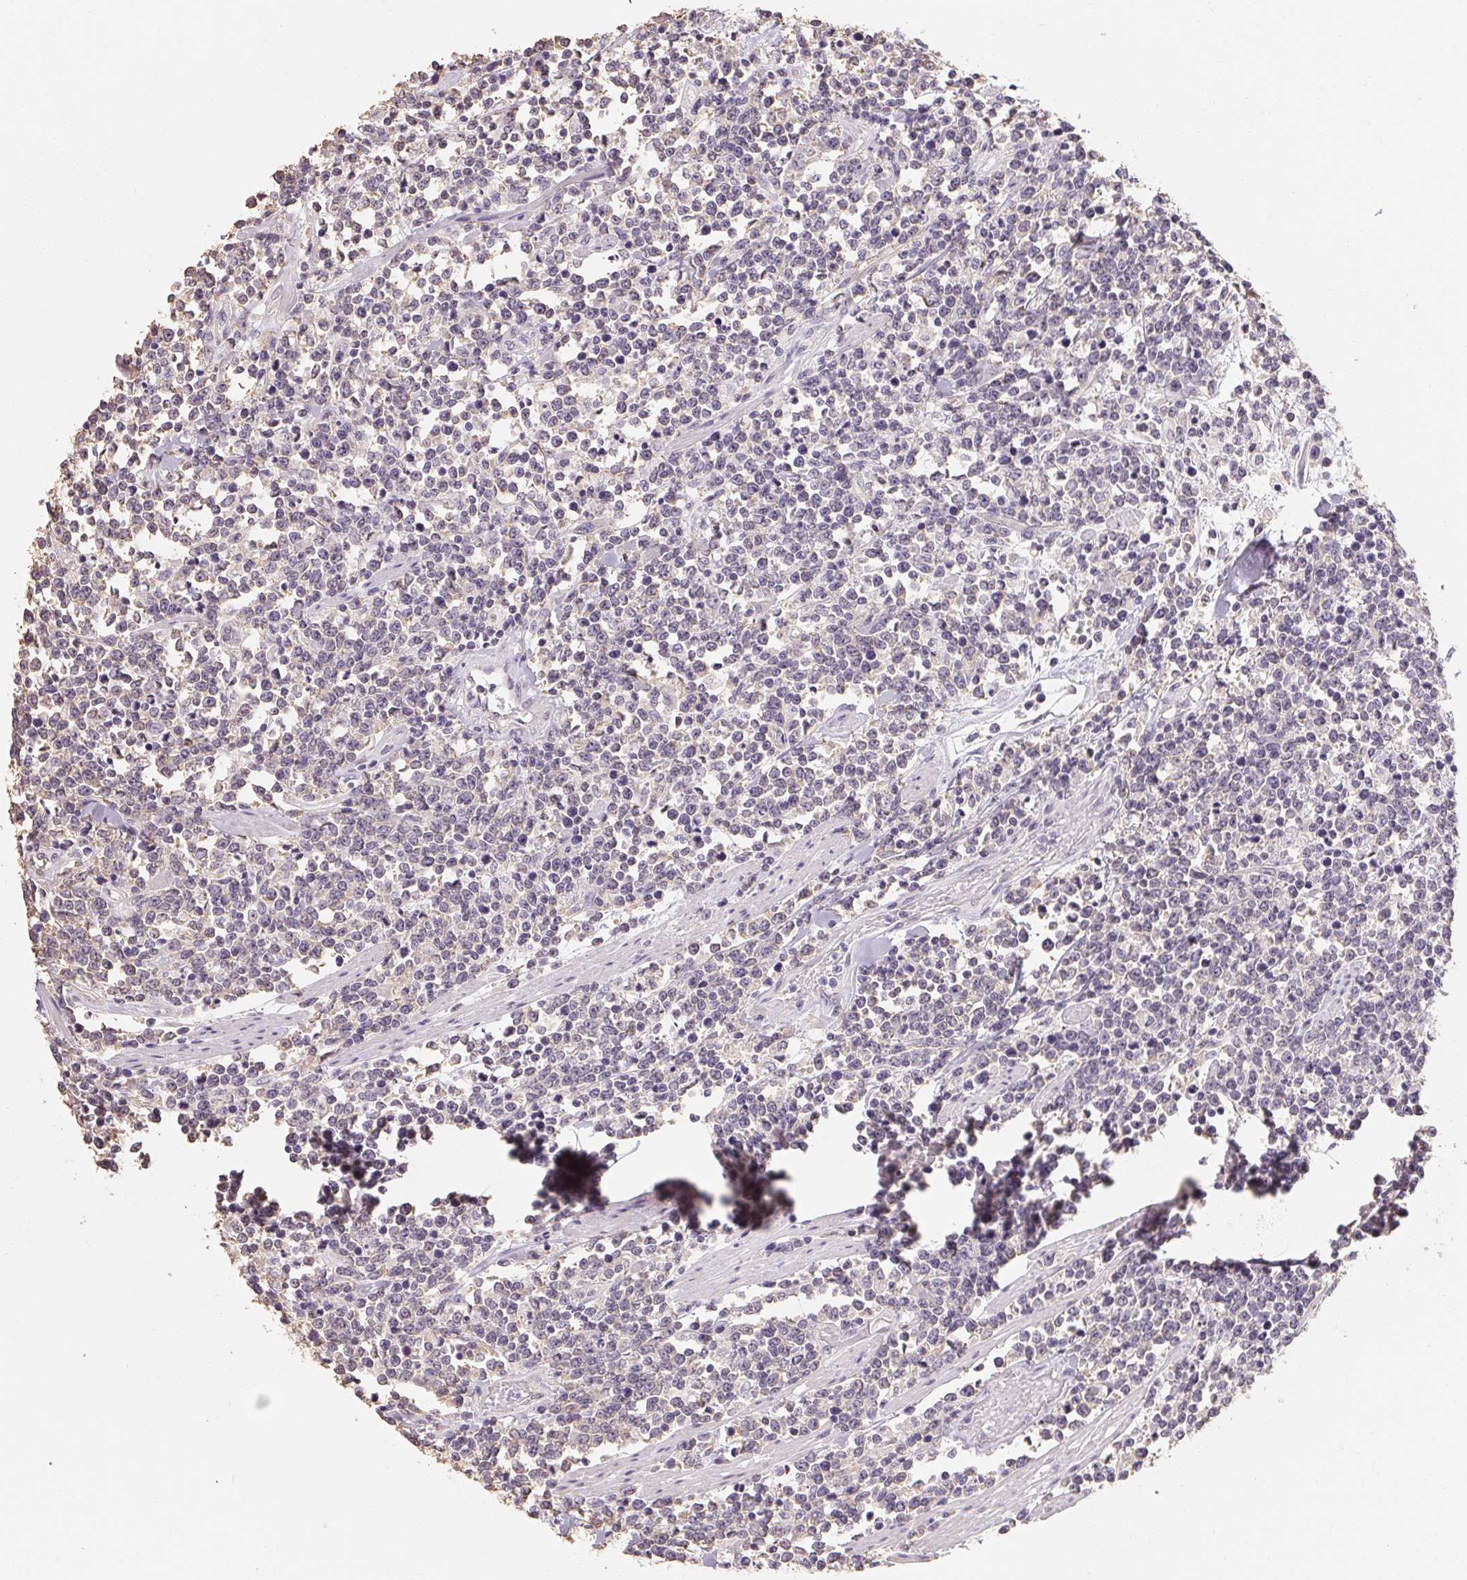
{"staining": {"intensity": "negative", "quantity": "none", "location": "none"}, "tissue": "lymphoma", "cell_type": "Tumor cells", "image_type": "cancer", "snomed": [{"axis": "morphology", "description": "Malignant lymphoma, non-Hodgkin's type, High grade"}, {"axis": "topography", "description": "Colon"}], "caption": "Immunohistochemistry photomicrograph of neoplastic tissue: human lymphoma stained with DAB demonstrates no significant protein expression in tumor cells. Nuclei are stained in blue.", "gene": "MAP7D2", "patient": {"sex": "male", "age": 82}}